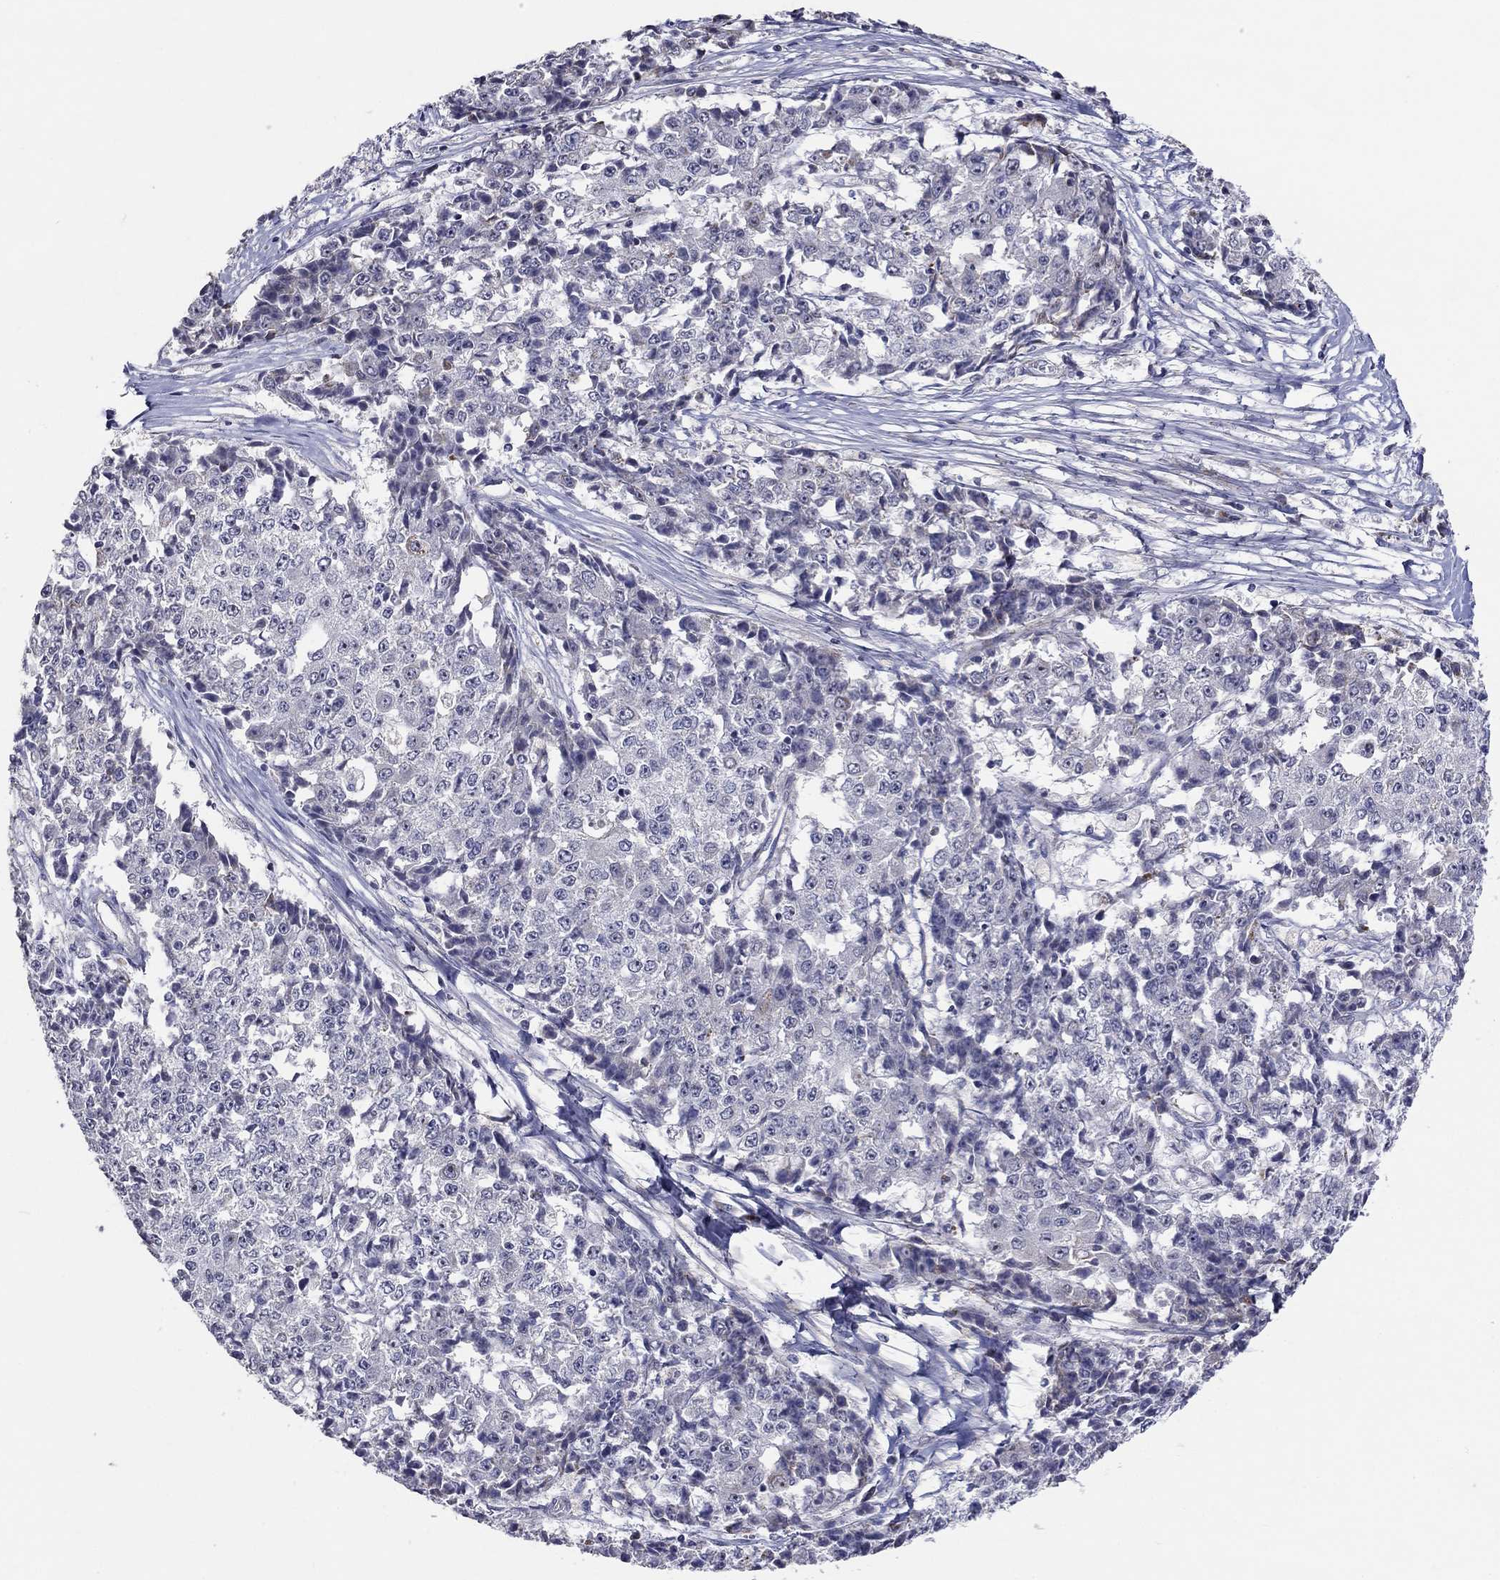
{"staining": {"intensity": "negative", "quantity": "none", "location": "none"}, "tissue": "ovarian cancer", "cell_type": "Tumor cells", "image_type": "cancer", "snomed": [{"axis": "morphology", "description": "Carcinoma, endometroid"}, {"axis": "topography", "description": "Ovary"}], "caption": "High power microscopy image of an immunohistochemistry (IHC) photomicrograph of ovarian endometroid carcinoma, revealing no significant expression in tumor cells.", "gene": "HMX2", "patient": {"sex": "female", "age": 42}}